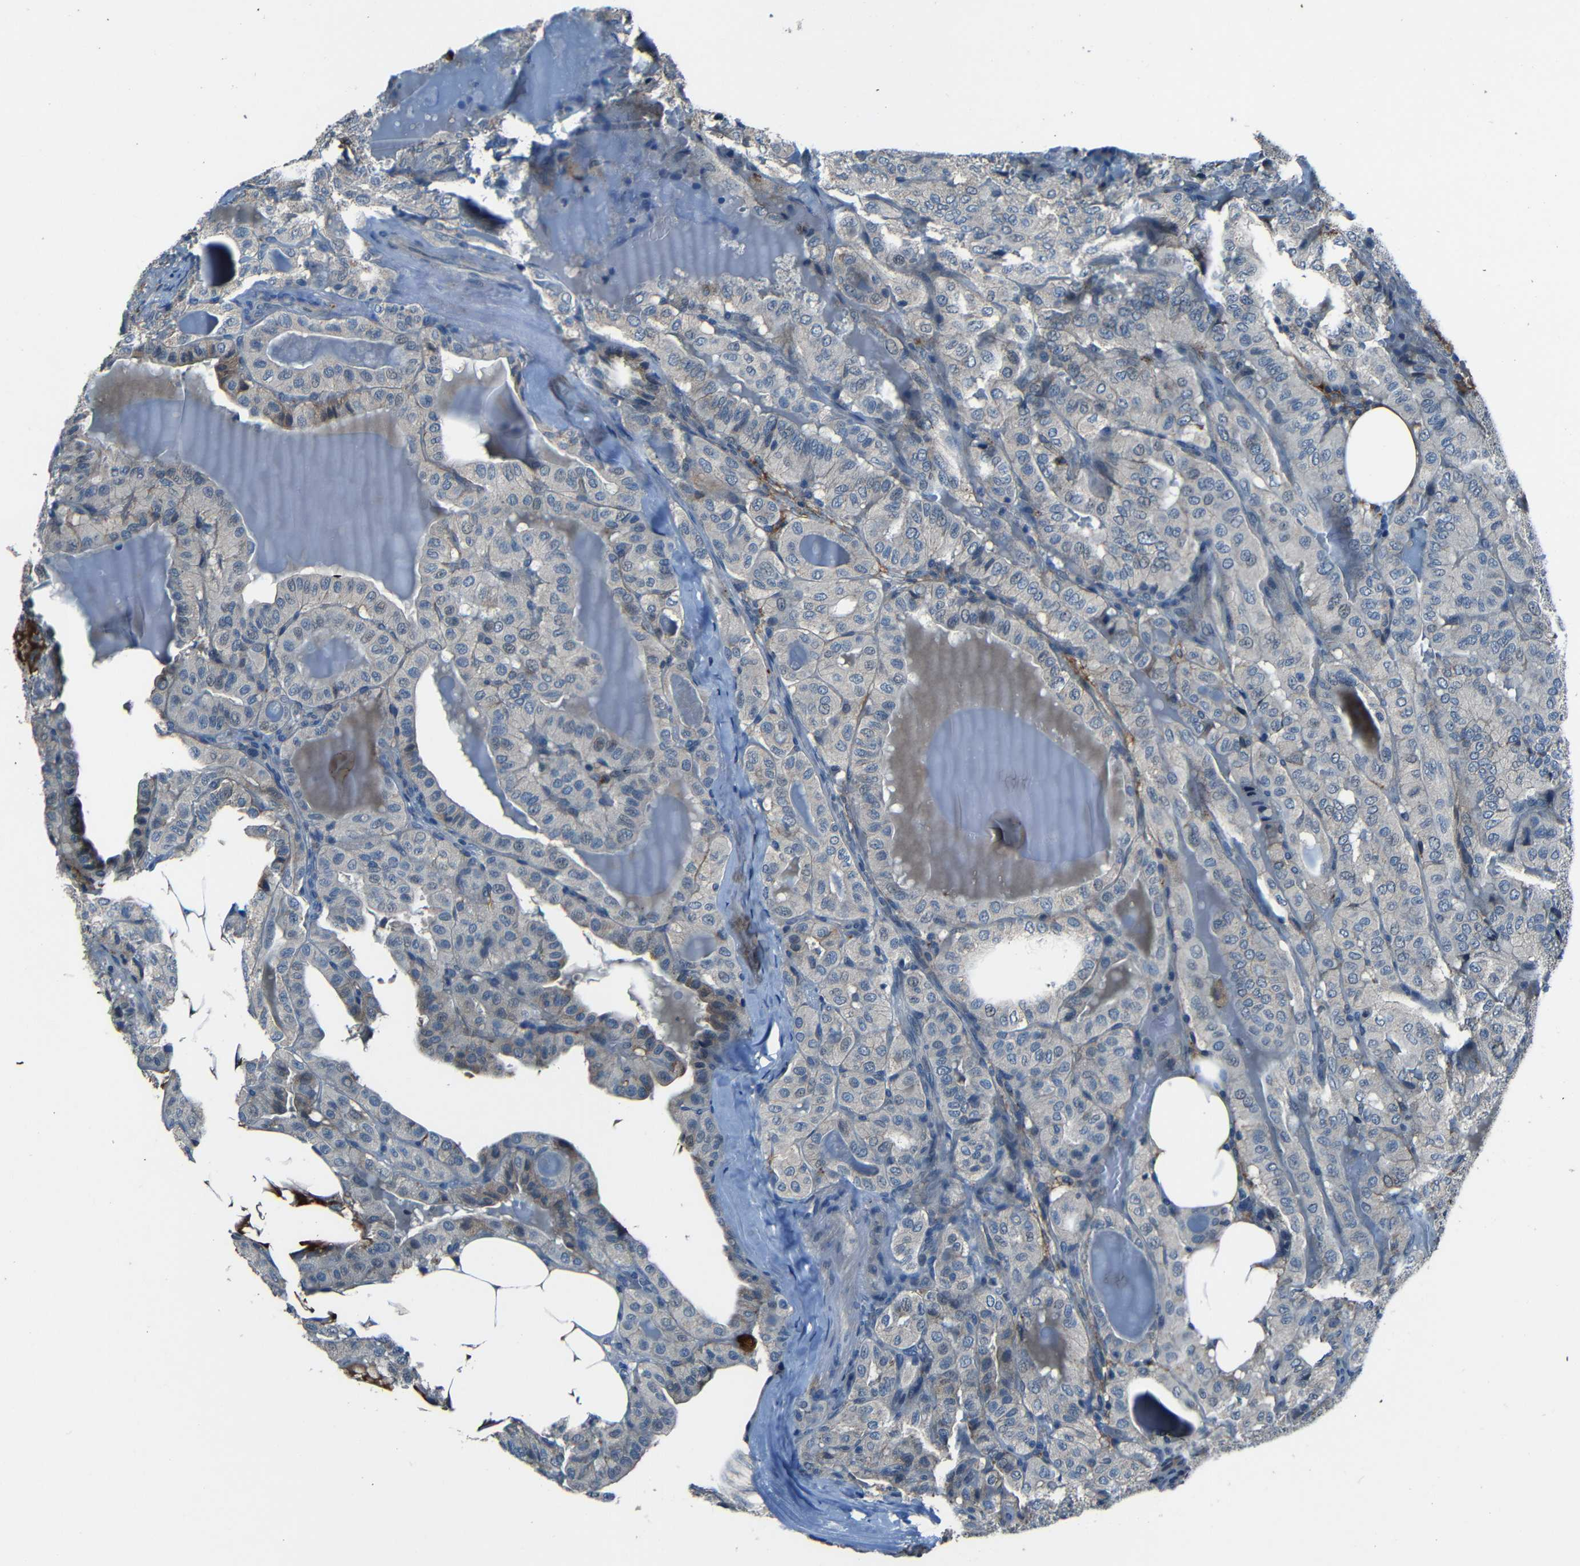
{"staining": {"intensity": "negative", "quantity": "none", "location": "none"}, "tissue": "thyroid cancer", "cell_type": "Tumor cells", "image_type": "cancer", "snomed": [{"axis": "morphology", "description": "Papillary adenocarcinoma, NOS"}, {"axis": "topography", "description": "Thyroid gland"}], "caption": "Tumor cells show no significant expression in thyroid cancer. (Stains: DAB IHC with hematoxylin counter stain, Microscopy: brightfield microscopy at high magnification).", "gene": "SLA", "patient": {"sex": "male", "age": 77}}